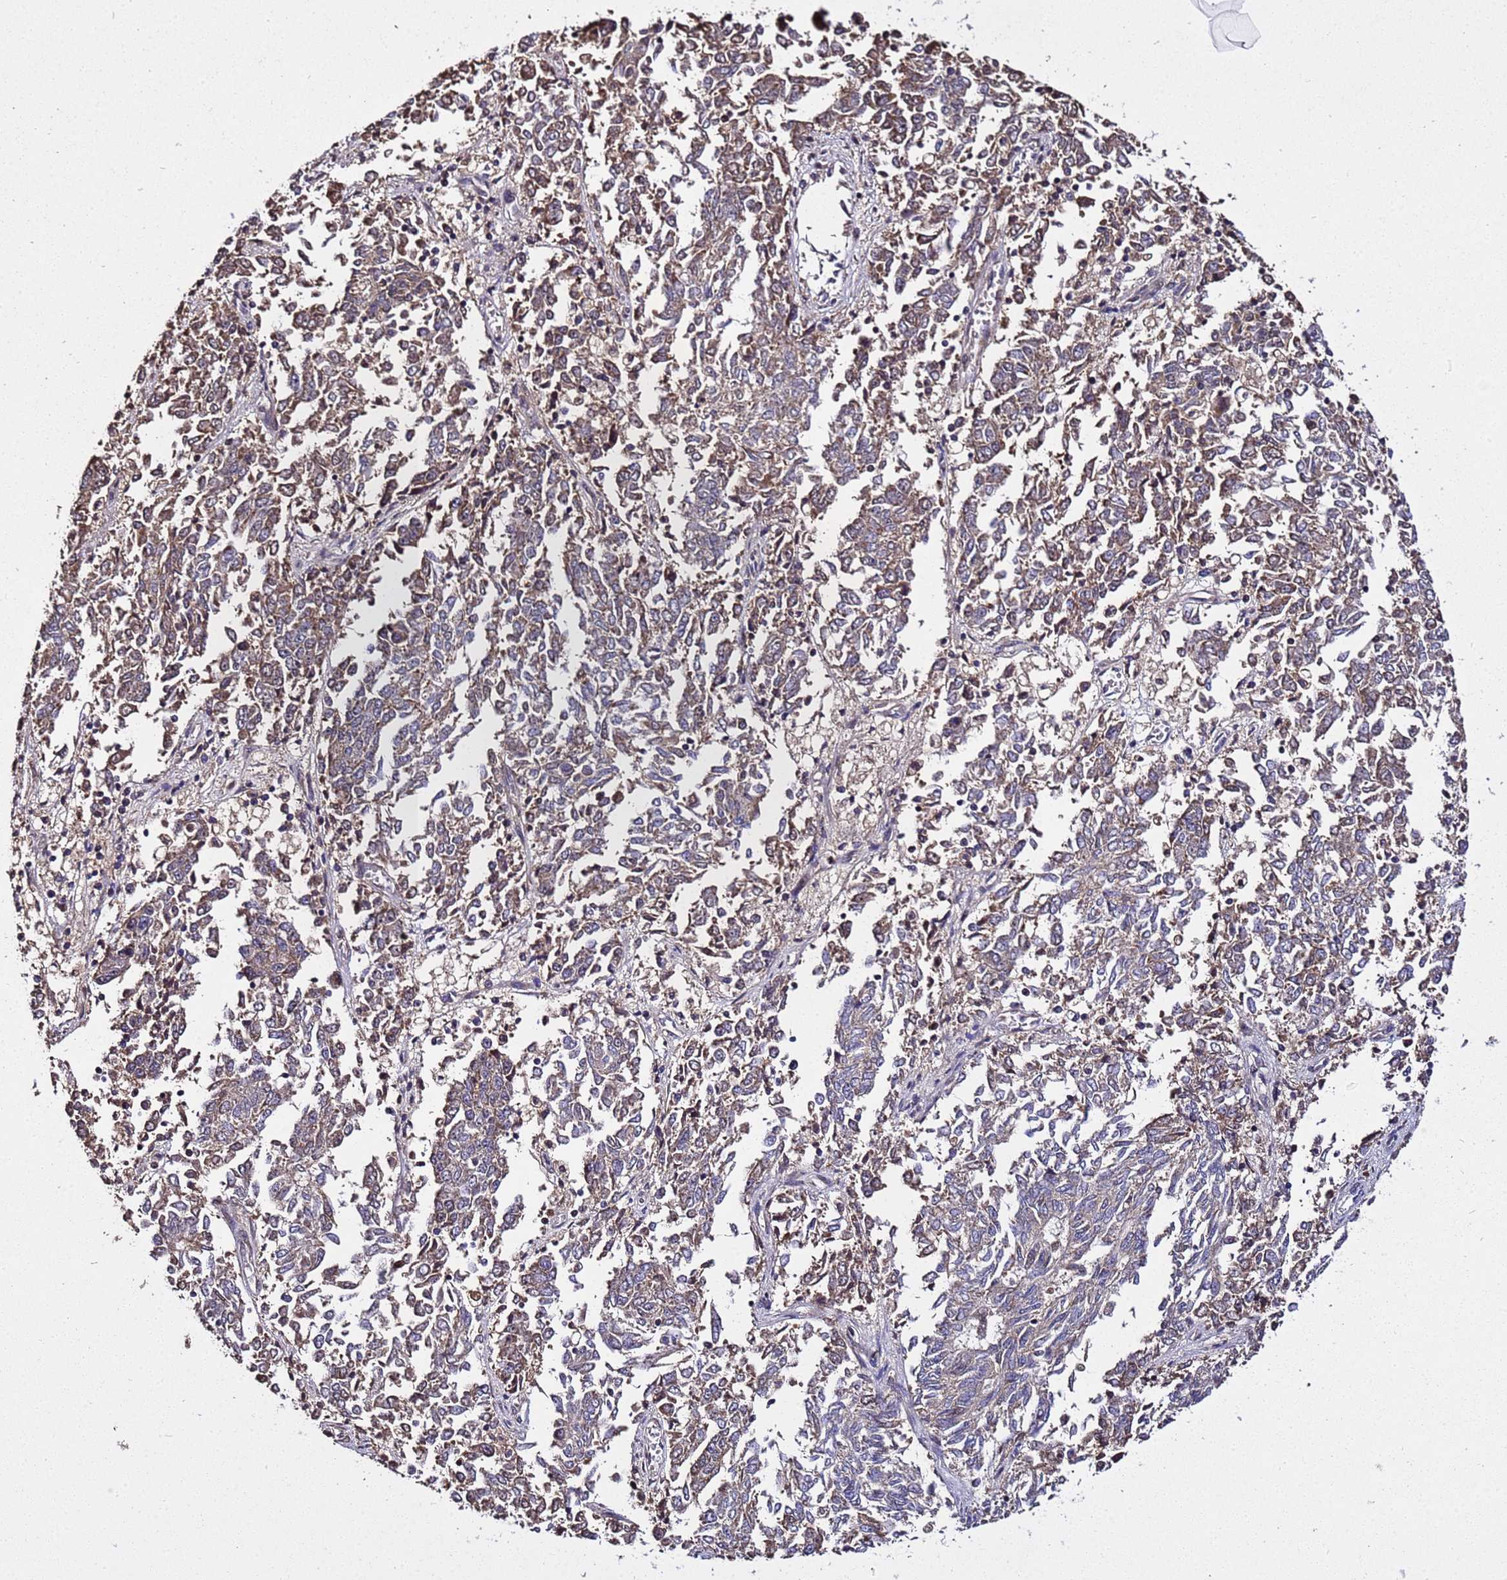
{"staining": {"intensity": "moderate", "quantity": "25%-75%", "location": "cytoplasmic/membranous"}, "tissue": "endometrial cancer", "cell_type": "Tumor cells", "image_type": "cancer", "snomed": [{"axis": "morphology", "description": "Adenocarcinoma, NOS"}, {"axis": "topography", "description": "Endometrium"}], "caption": "Protein analysis of endometrial cancer tissue demonstrates moderate cytoplasmic/membranous positivity in about 25%-75% of tumor cells.", "gene": "WNK4", "patient": {"sex": "female", "age": 80}}